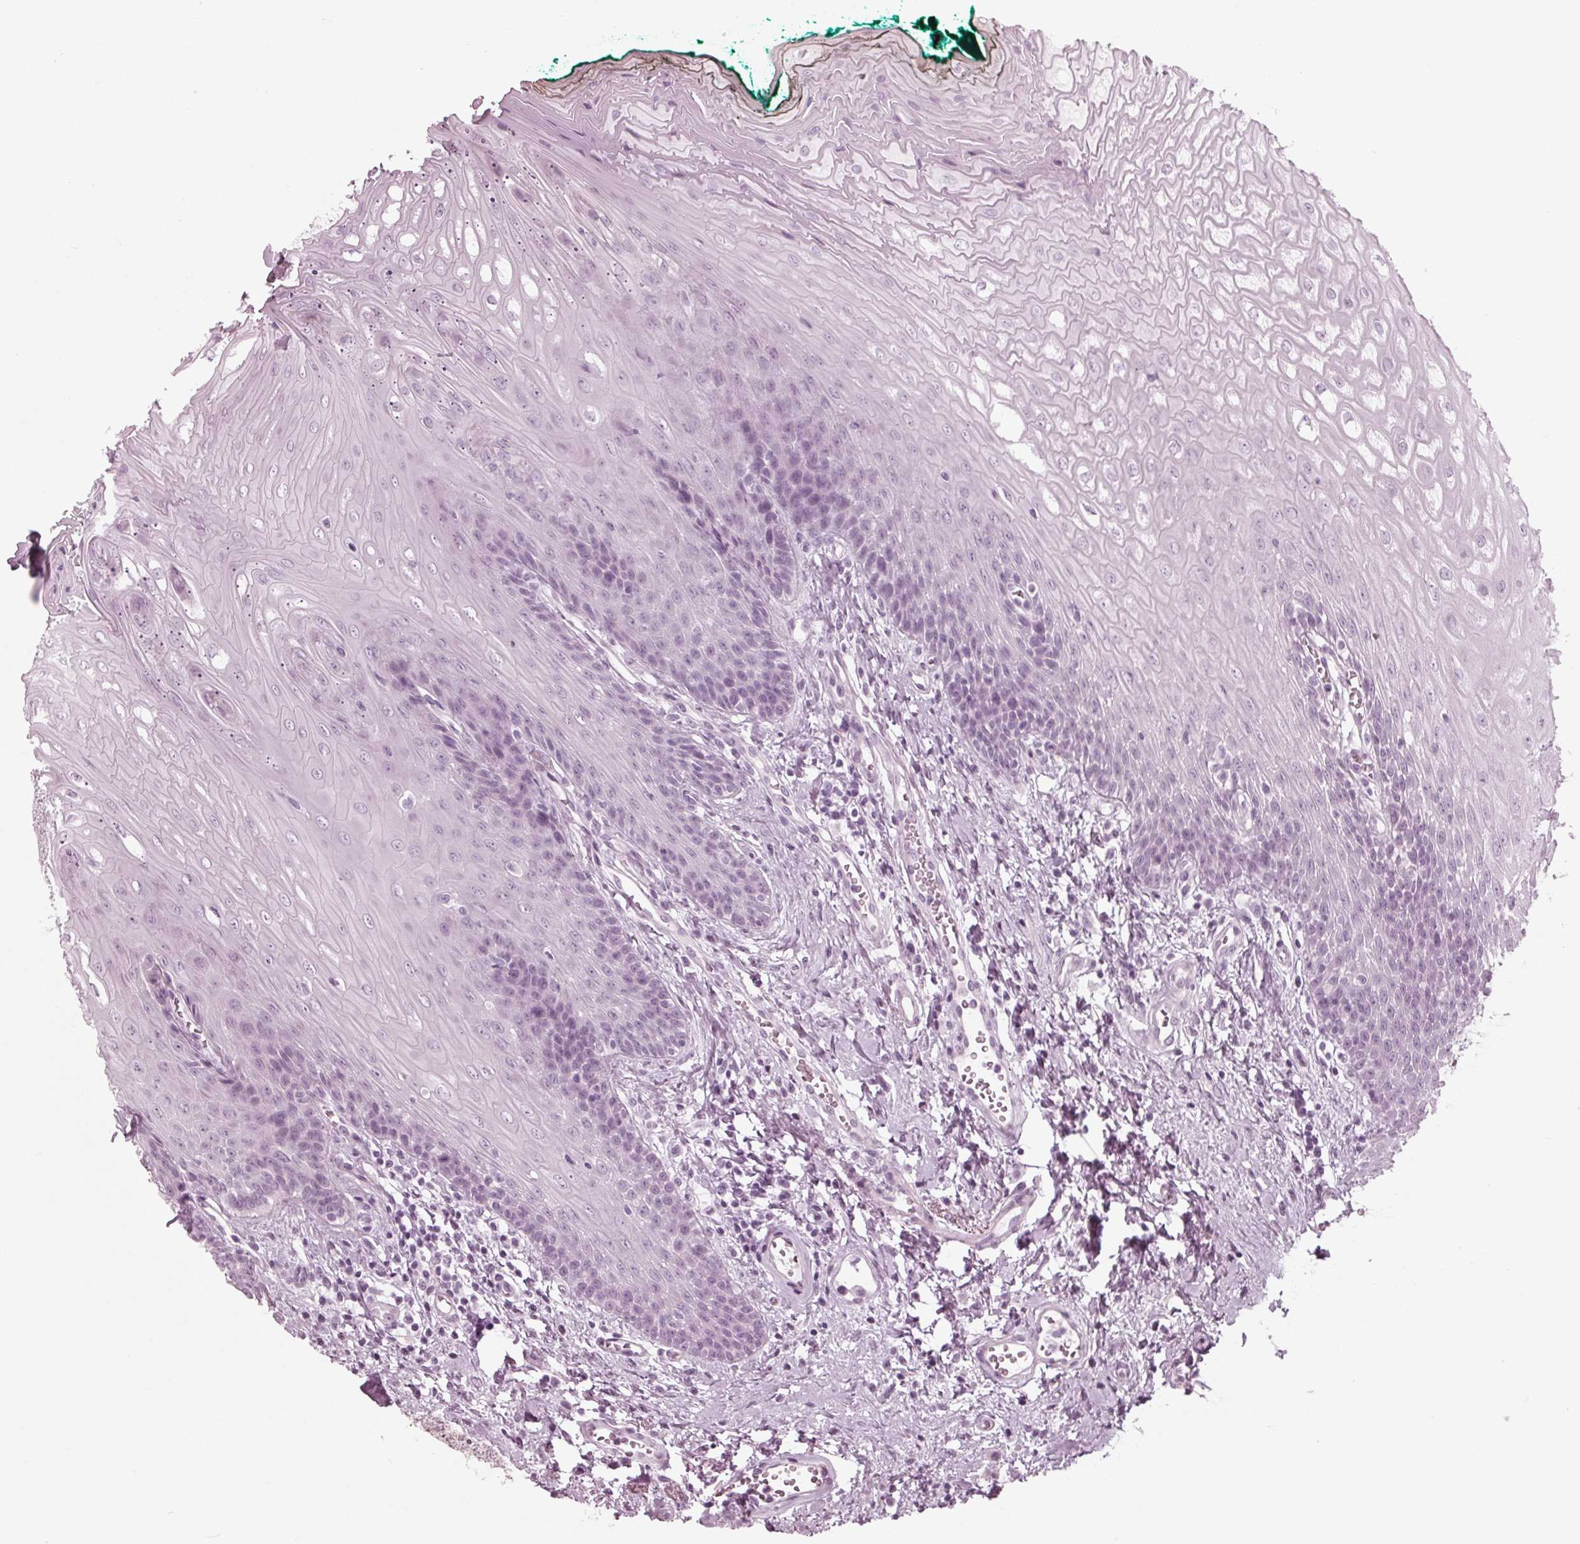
{"staining": {"intensity": "negative", "quantity": "none", "location": "none"}, "tissue": "oral mucosa", "cell_type": "Squamous epithelial cells", "image_type": "normal", "snomed": [{"axis": "morphology", "description": "Normal tissue, NOS"}, {"axis": "topography", "description": "Oral tissue"}], "caption": "An immunohistochemistry image of normal oral mucosa is shown. There is no staining in squamous epithelial cells of oral mucosa.", "gene": "KRT28", "patient": {"sex": "female", "age": 68}}